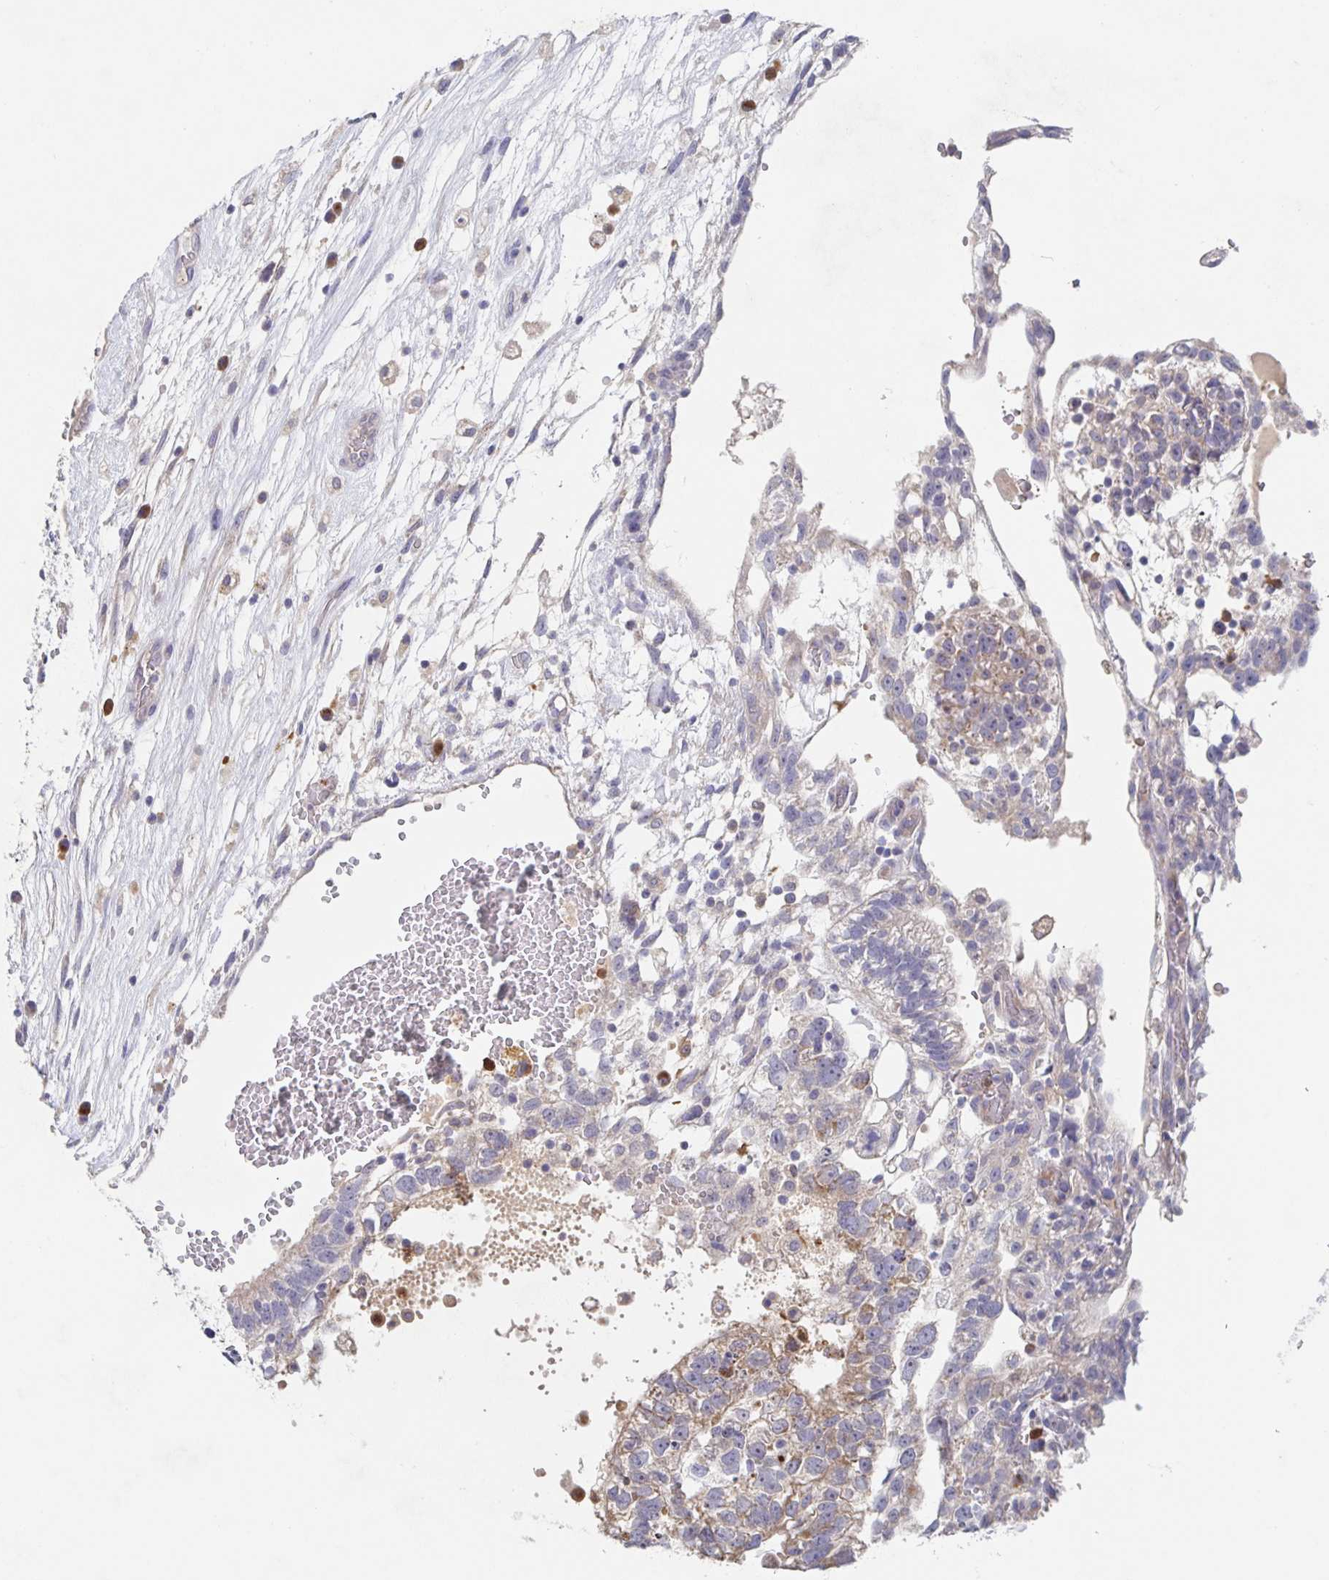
{"staining": {"intensity": "weak", "quantity": "<25%", "location": "cytoplasmic/membranous"}, "tissue": "testis cancer", "cell_type": "Tumor cells", "image_type": "cancer", "snomed": [{"axis": "morphology", "description": "Normal tissue, NOS"}, {"axis": "morphology", "description": "Carcinoma, Embryonal, NOS"}, {"axis": "topography", "description": "Testis"}], "caption": "The histopathology image shows no staining of tumor cells in testis embryonal carcinoma.", "gene": "CDC42BPG", "patient": {"sex": "male", "age": 32}}